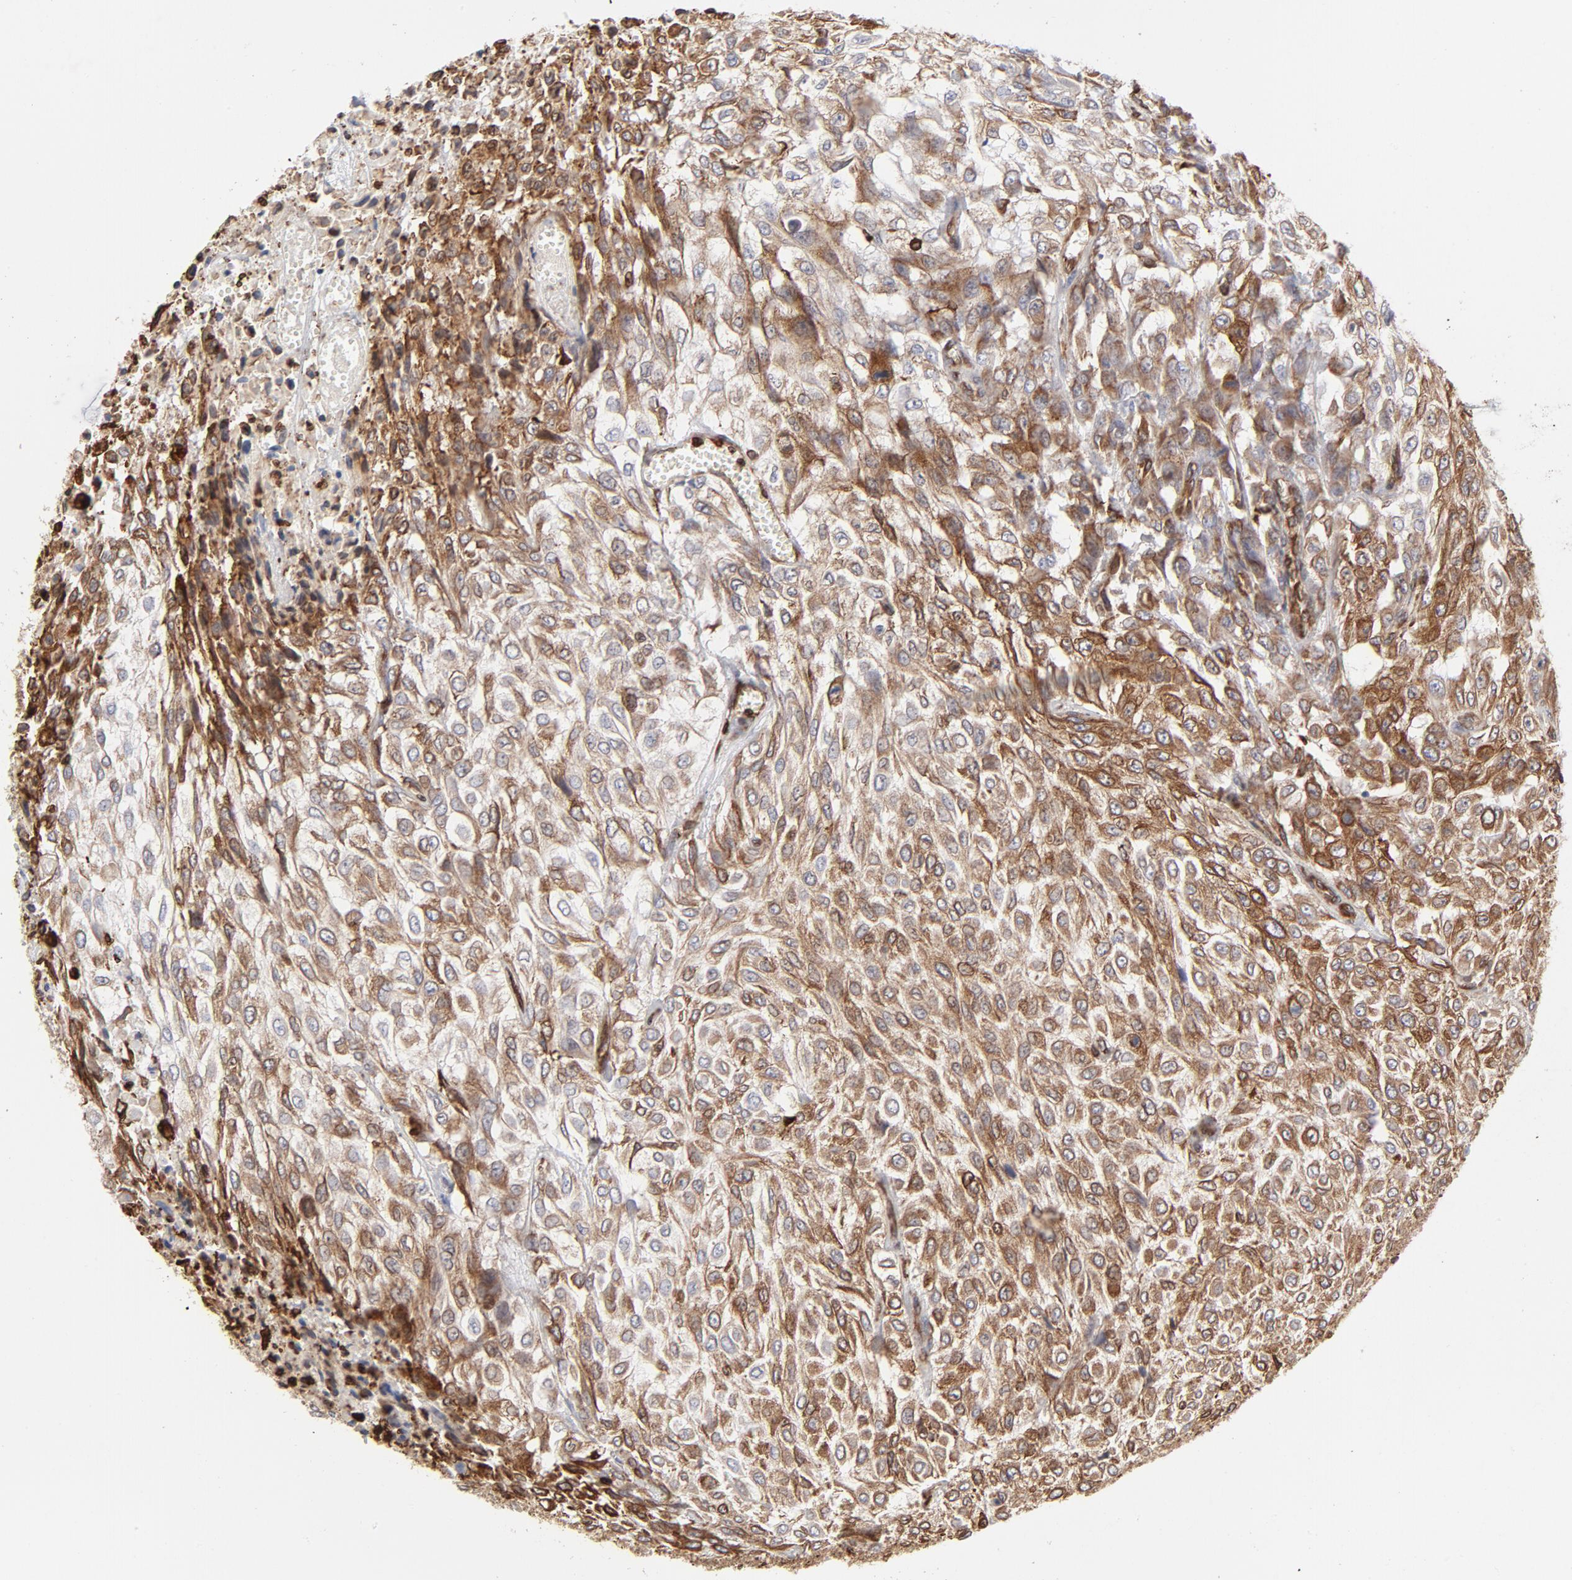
{"staining": {"intensity": "moderate", "quantity": ">75%", "location": "cytoplasmic/membranous"}, "tissue": "urothelial cancer", "cell_type": "Tumor cells", "image_type": "cancer", "snomed": [{"axis": "morphology", "description": "Urothelial carcinoma, High grade"}, {"axis": "topography", "description": "Urinary bladder"}], "caption": "About >75% of tumor cells in human urothelial cancer display moderate cytoplasmic/membranous protein staining as visualized by brown immunohistochemical staining.", "gene": "CANX", "patient": {"sex": "male", "age": 57}}